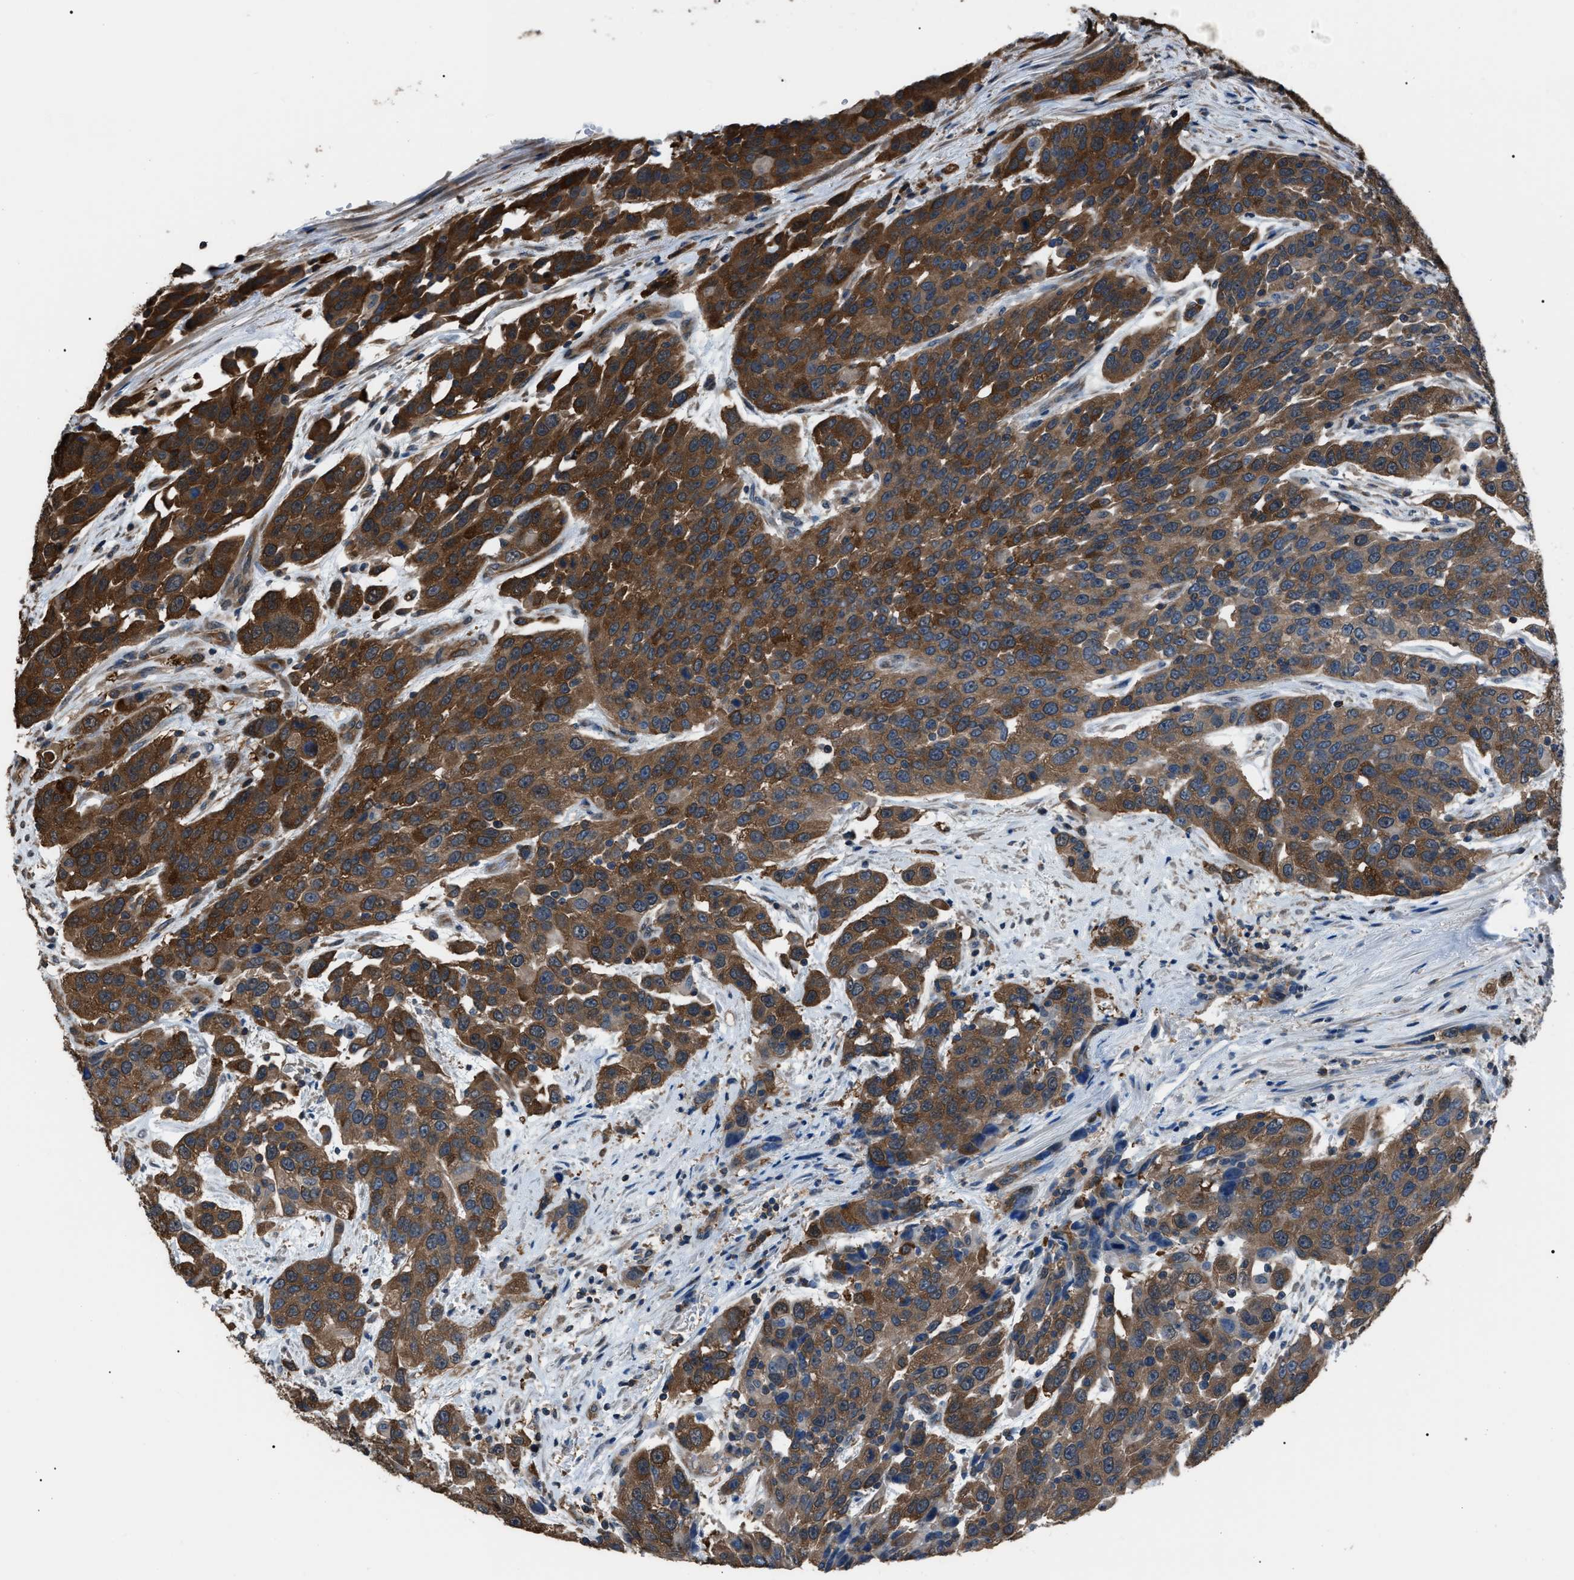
{"staining": {"intensity": "strong", "quantity": ">75%", "location": "cytoplasmic/membranous"}, "tissue": "urothelial cancer", "cell_type": "Tumor cells", "image_type": "cancer", "snomed": [{"axis": "morphology", "description": "Urothelial carcinoma, High grade"}, {"axis": "topography", "description": "Urinary bladder"}], "caption": "Immunohistochemistry (IHC) of human high-grade urothelial carcinoma displays high levels of strong cytoplasmic/membranous expression in approximately >75% of tumor cells. (Stains: DAB in brown, nuclei in blue, Microscopy: brightfield microscopy at high magnification).", "gene": "PDCD5", "patient": {"sex": "female", "age": 80}}